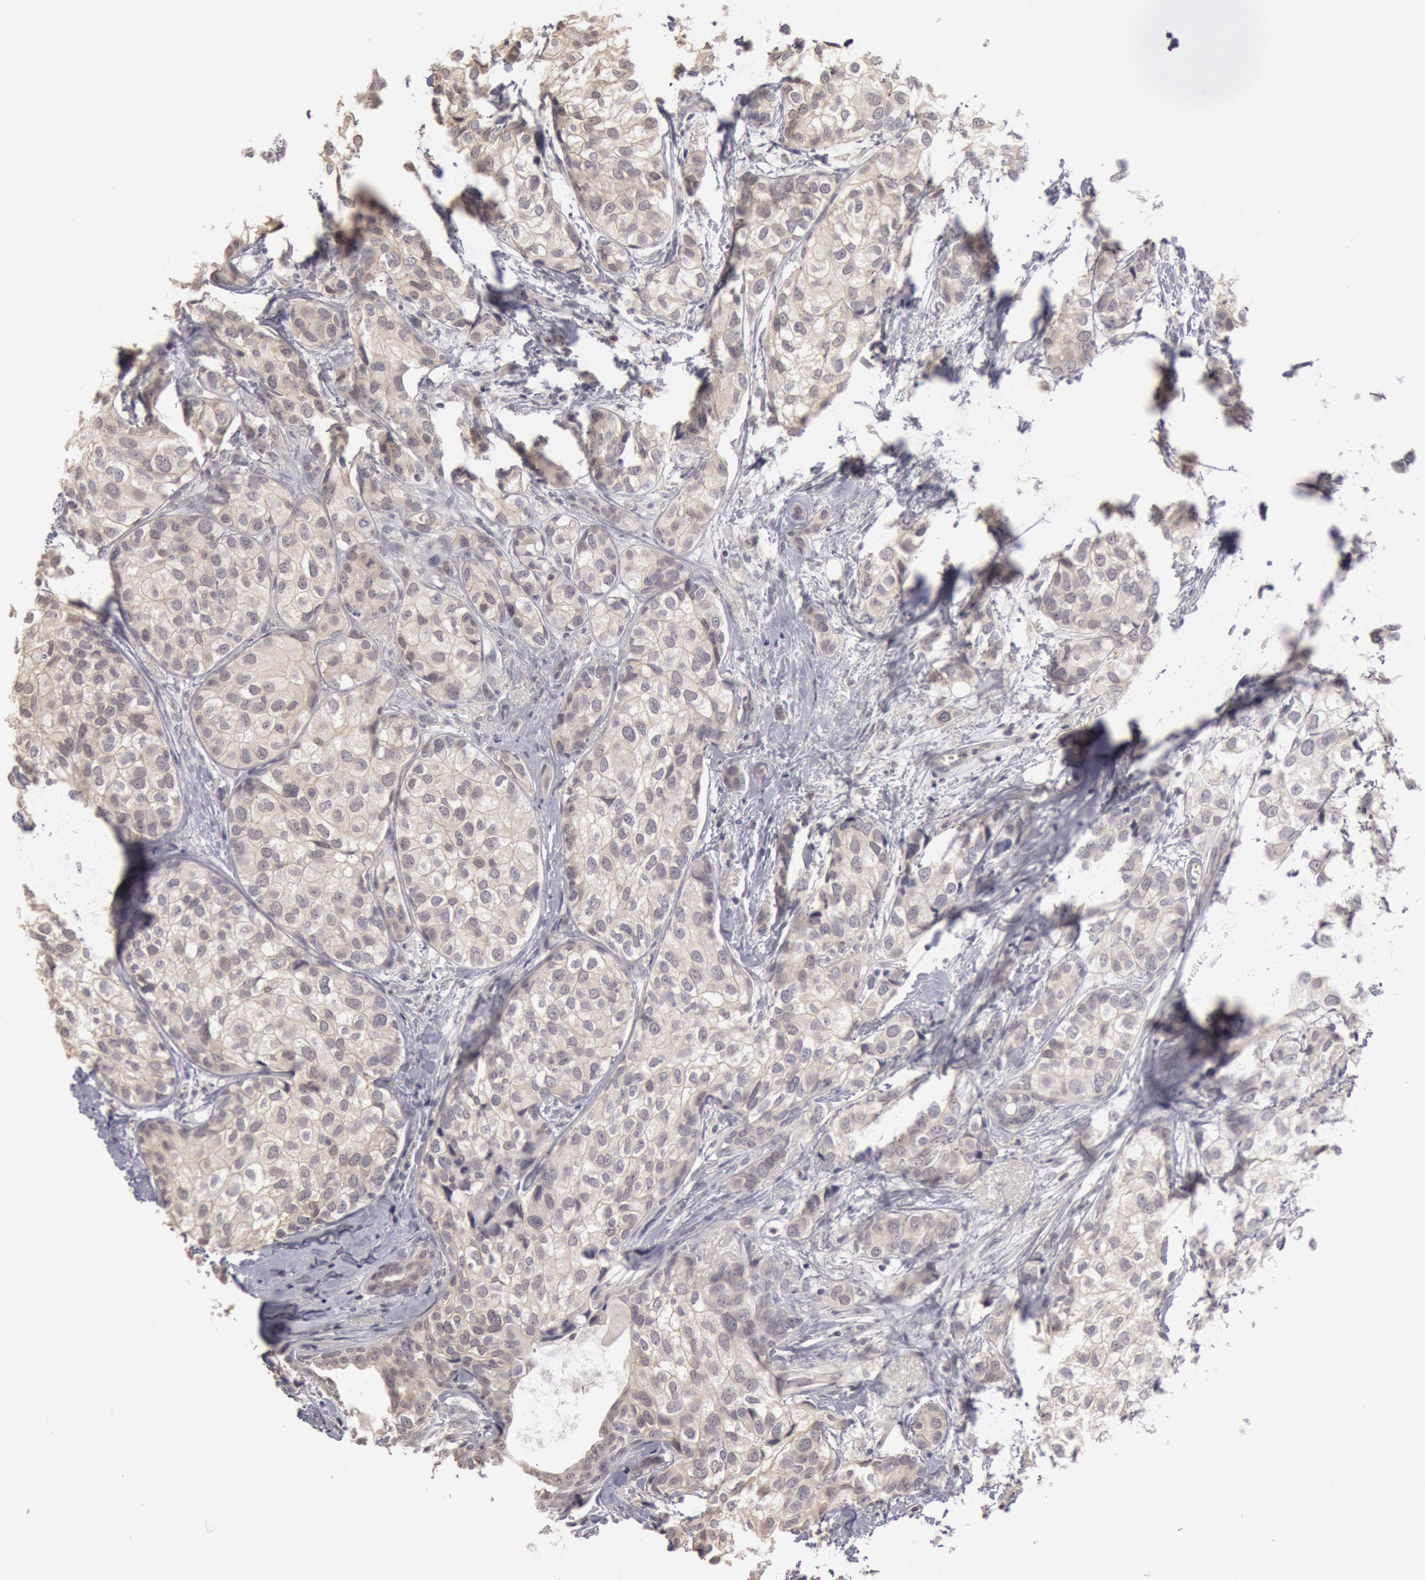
{"staining": {"intensity": "negative", "quantity": "none", "location": "none"}, "tissue": "breast cancer", "cell_type": "Tumor cells", "image_type": "cancer", "snomed": [{"axis": "morphology", "description": "Duct carcinoma"}, {"axis": "topography", "description": "Breast"}], "caption": "Immunohistochemical staining of intraductal carcinoma (breast) demonstrates no significant expression in tumor cells.", "gene": "RIMBP3C", "patient": {"sex": "female", "age": 68}}